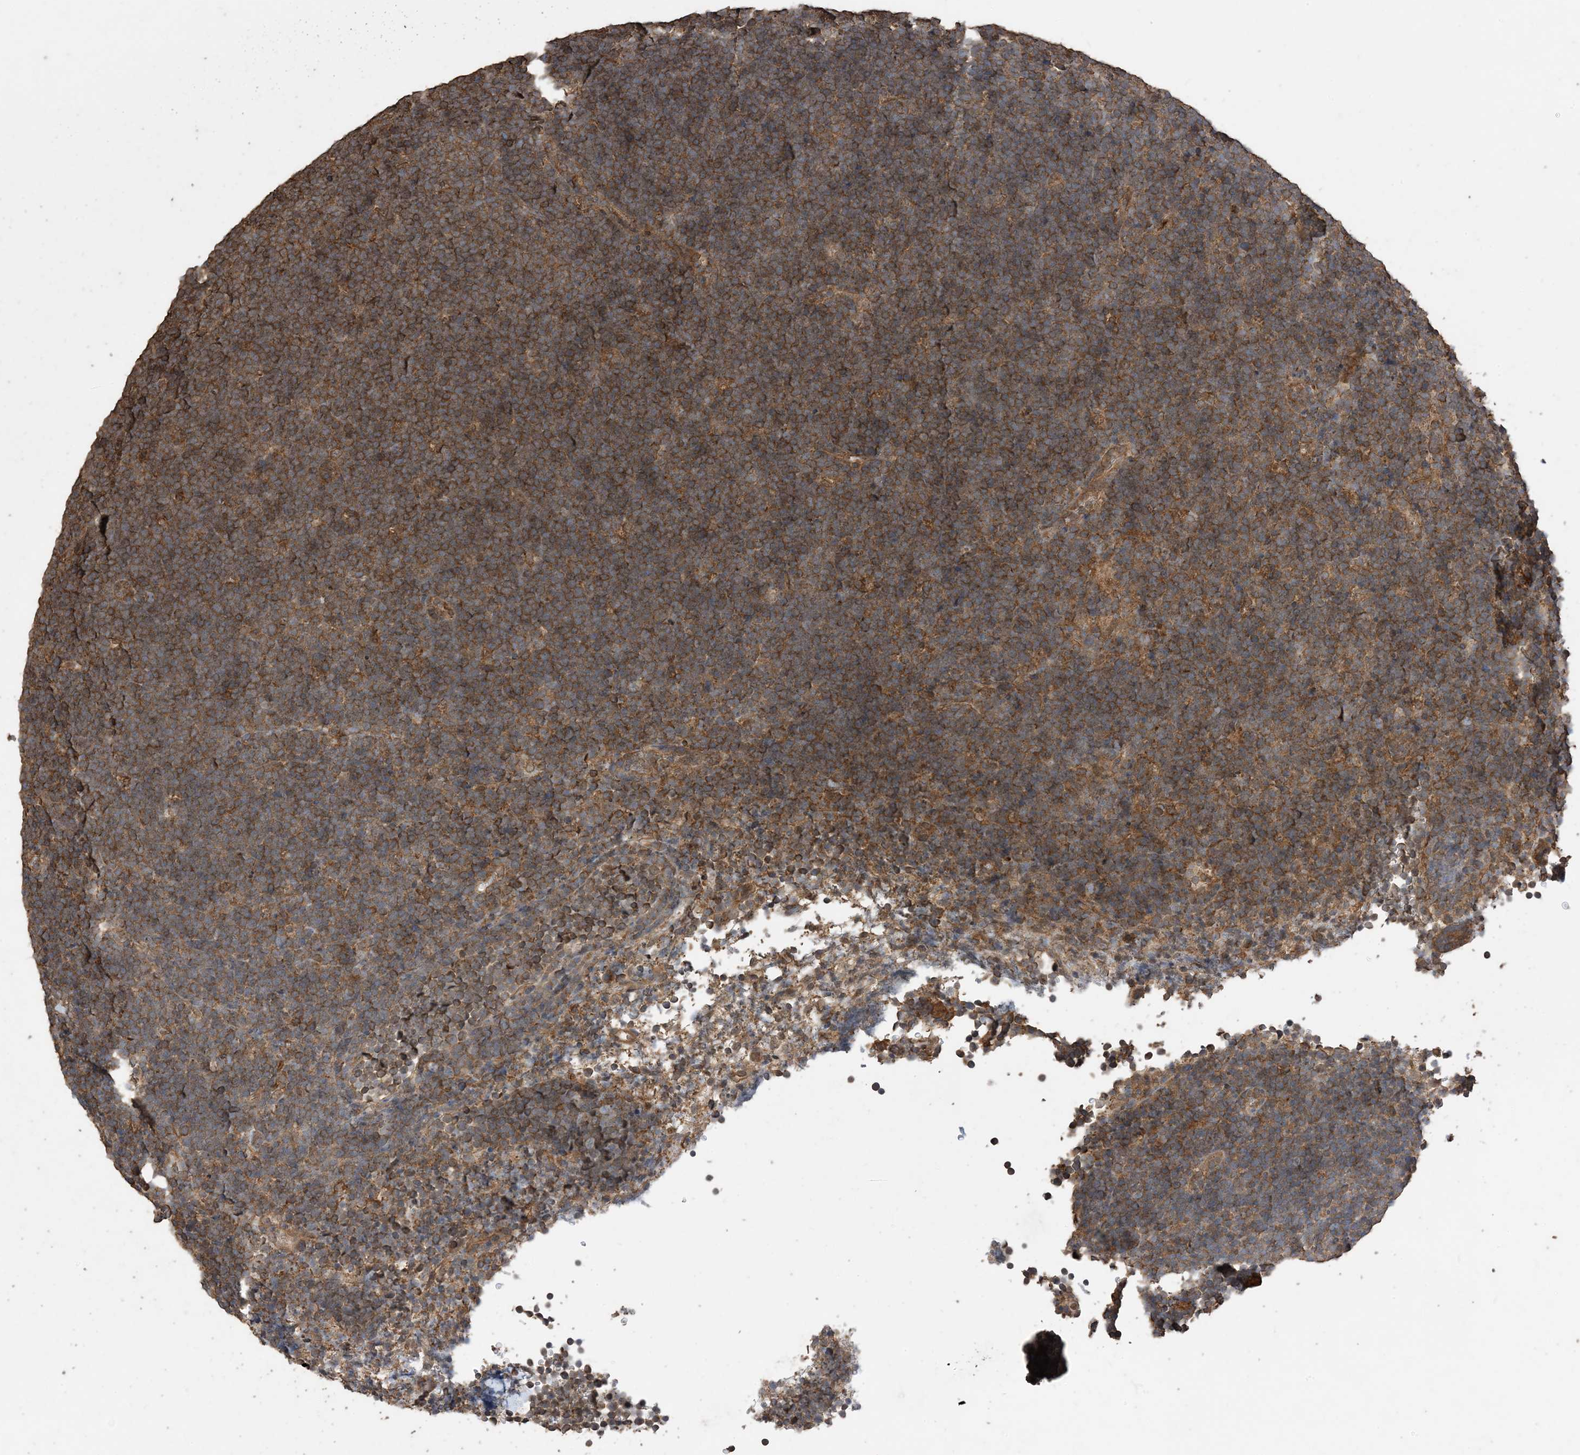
{"staining": {"intensity": "moderate", "quantity": ">75%", "location": "cytoplasmic/membranous"}, "tissue": "lymphoma", "cell_type": "Tumor cells", "image_type": "cancer", "snomed": [{"axis": "morphology", "description": "Malignant lymphoma, non-Hodgkin's type, High grade"}, {"axis": "topography", "description": "Lymph node"}], "caption": "An image of human malignant lymphoma, non-Hodgkin's type (high-grade) stained for a protein demonstrates moderate cytoplasmic/membranous brown staining in tumor cells. The protein is stained brown, and the nuclei are stained in blue (DAB (3,3'-diaminobenzidine) IHC with brightfield microscopy, high magnification).", "gene": "ZKSCAN5", "patient": {"sex": "male", "age": 13}}